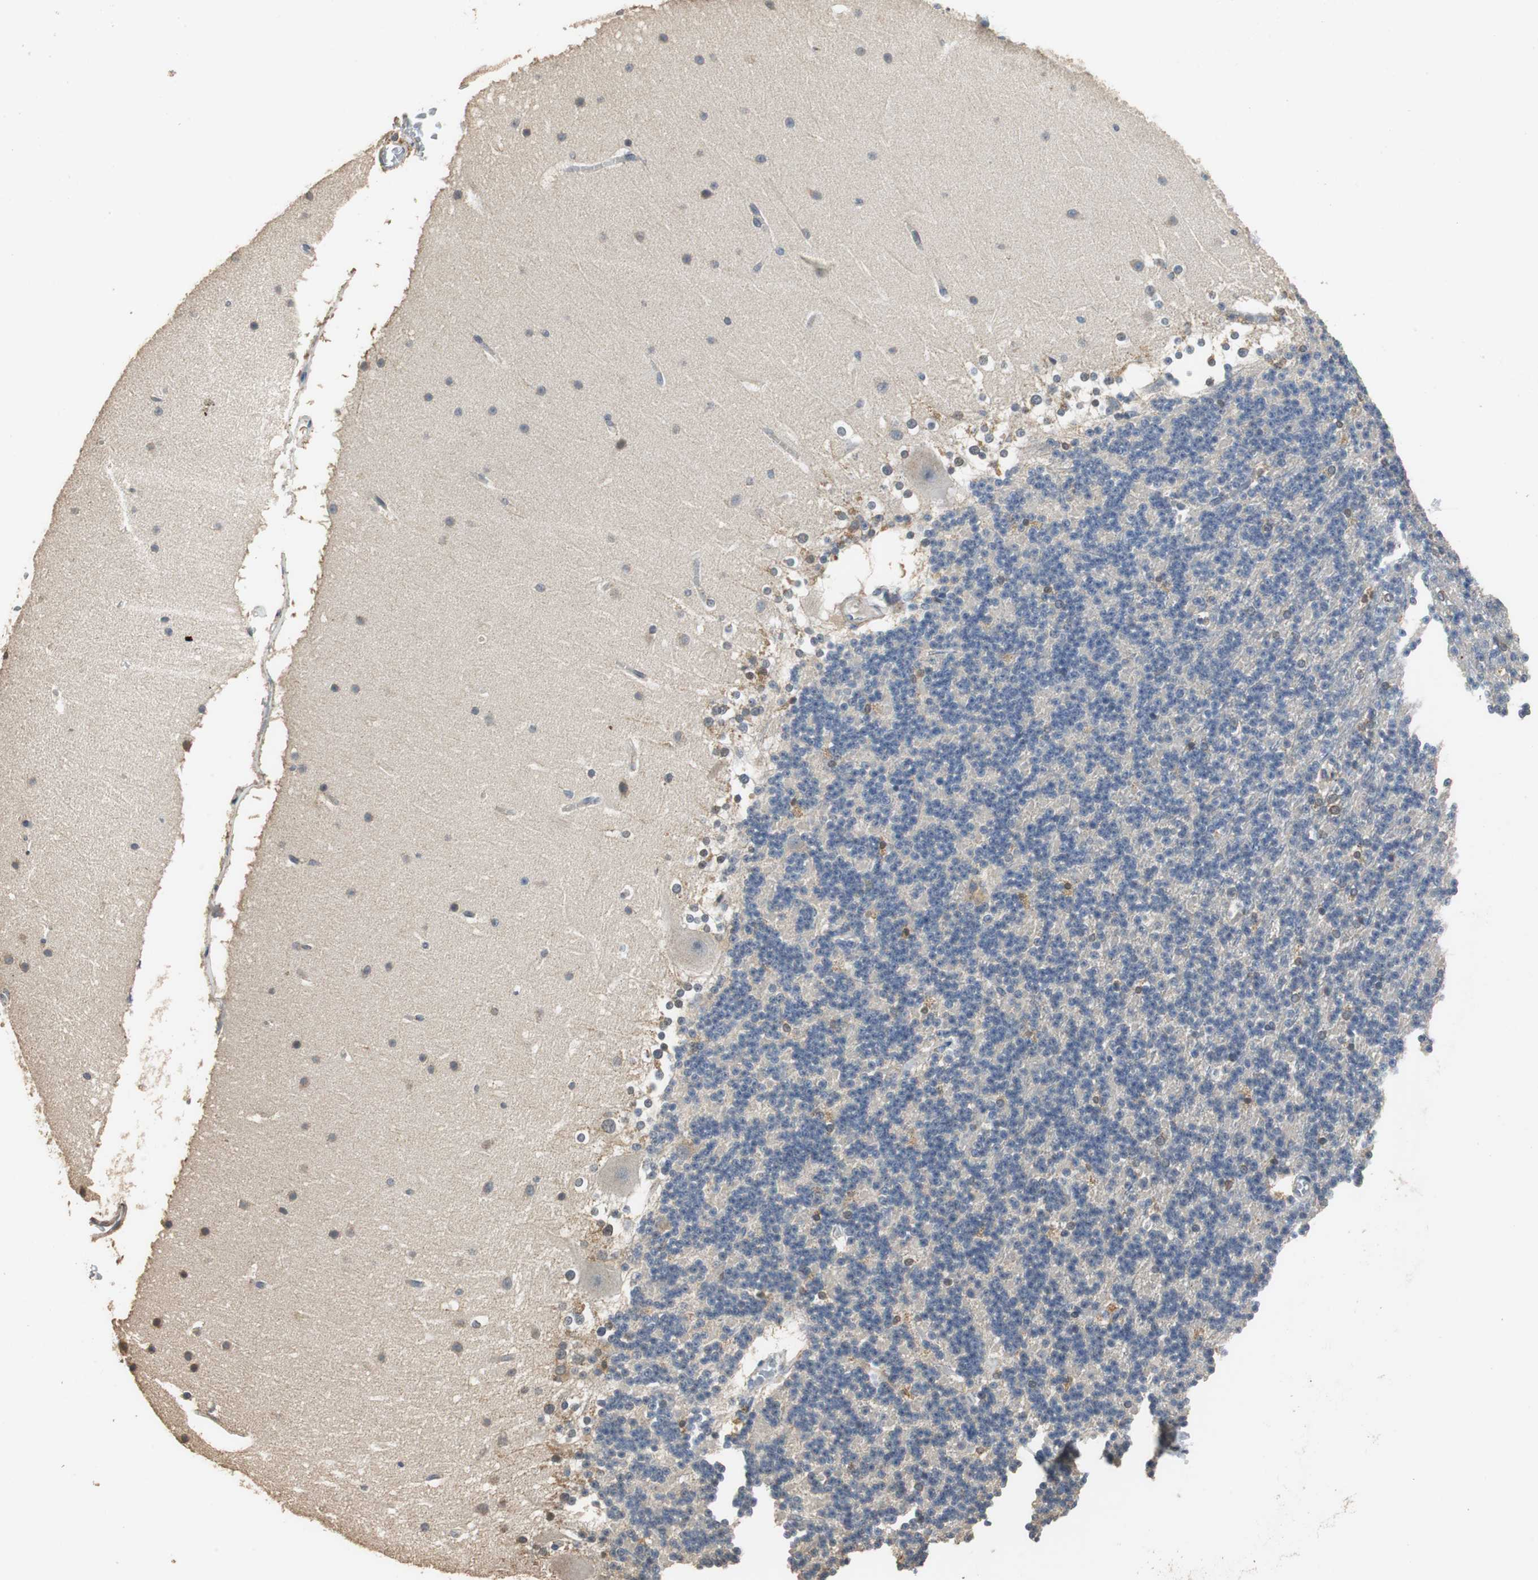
{"staining": {"intensity": "weak", "quantity": "<25%", "location": "cytoplasmic/membranous"}, "tissue": "cerebellum", "cell_type": "Cells in granular layer", "image_type": "normal", "snomed": [{"axis": "morphology", "description": "Normal tissue, NOS"}, {"axis": "topography", "description": "Cerebellum"}], "caption": "High power microscopy photomicrograph of an immunohistochemistry (IHC) micrograph of benign cerebellum, revealing no significant positivity in cells in granular layer. The staining was performed using DAB to visualize the protein expression in brown, while the nuclei were stained in blue with hematoxylin (Magnification: 20x).", "gene": "HMGCL", "patient": {"sex": "female", "age": 19}}